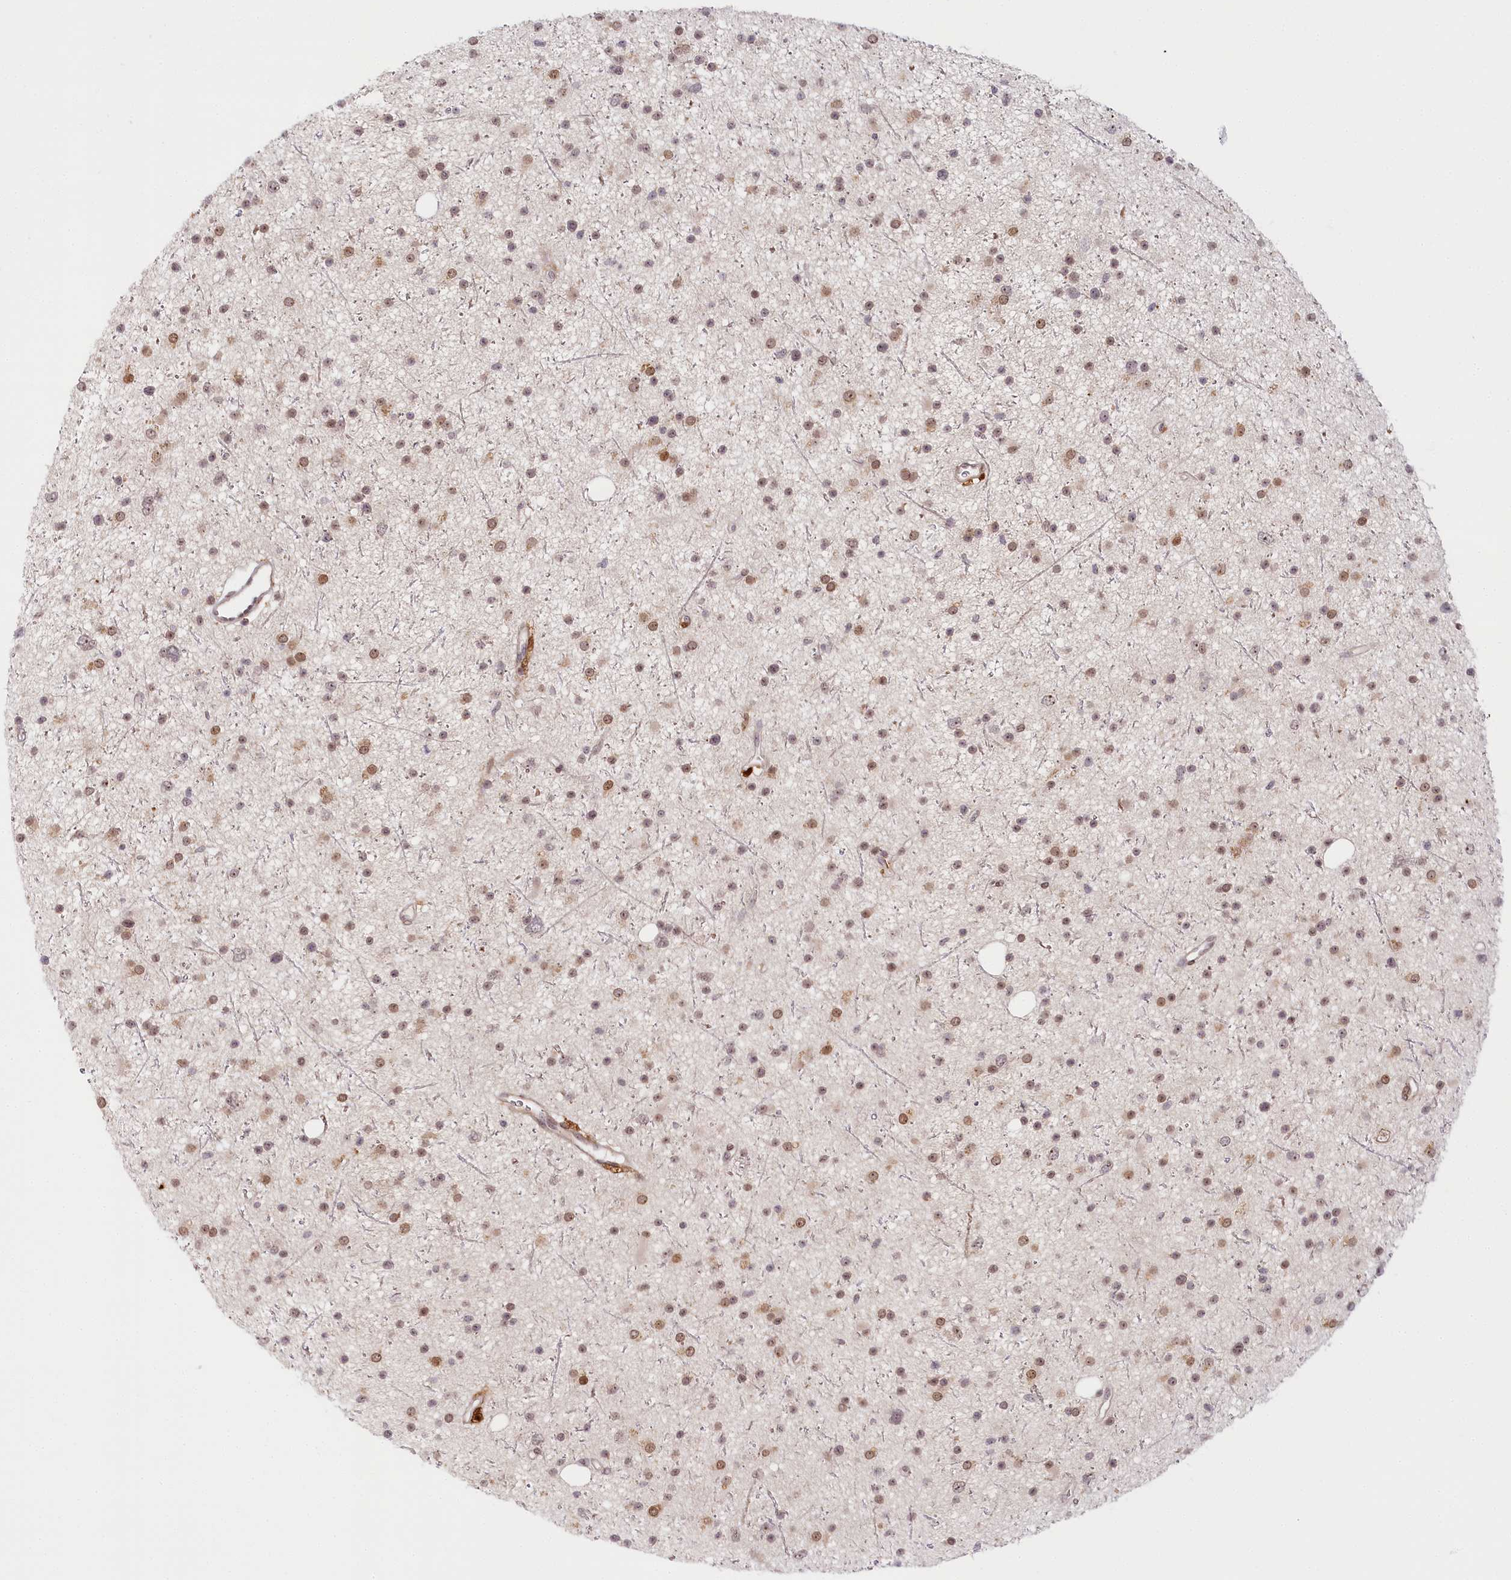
{"staining": {"intensity": "moderate", "quantity": ">75%", "location": "nuclear"}, "tissue": "glioma", "cell_type": "Tumor cells", "image_type": "cancer", "snomed": [{"axis": "morphology", "description": "Glioma, malignant, Low grade"}, {"axis": "topography", "description": "Cerebral cortex"}], "caption": "An immunohistochemistry histopathology image of tumor tissue is shown. Protein staining in brown highlights moderate nuclear positivity in malignant glioma (low-grade) within tumor cells. (DAB (3,3'-diaminobenzidine) IHC with brightfield microscopy, high magnification).", "gene": "WDR36", "patient": {"sex": "female", "age": 39}}